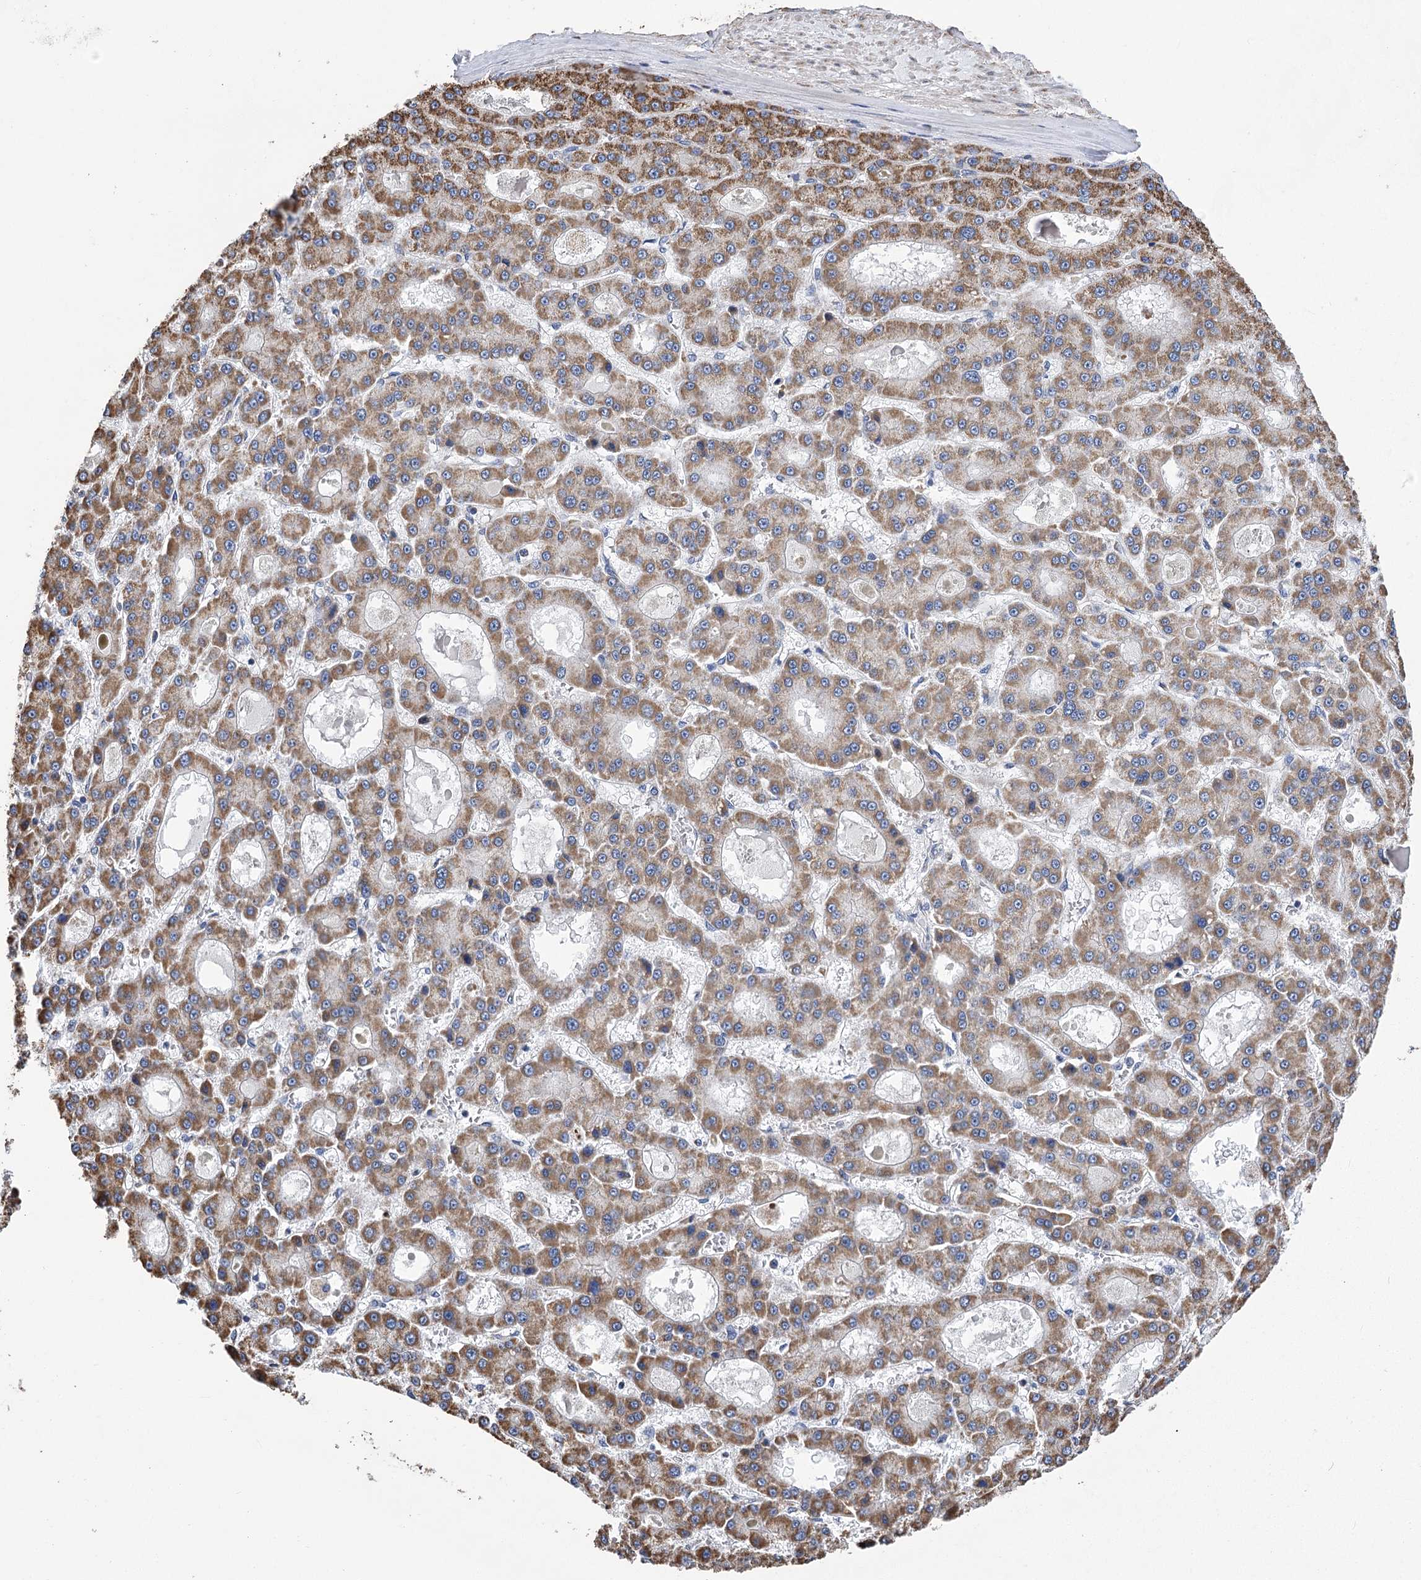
{"staining": {"intensity": "moderate", "quantity": ">75%", "location": "cytoplasmic/membranous"}, "tissue": "liver cancer", "cell_type": "Tumor cells", "image_type": "cancer", "snomed": [{"axis": "morphology", "description": "Carcinoma, Hepatocellular, NOS"}, {"axis": "topography", "description": "Liver"}], "caption": "Immunohistochemistry (IHC) photomicrograph of liver cancer stained for a protein (brown), which shows medium levels of moderate cytoplasmic/membranous staining in approximately >75% of tumor cells.", "gene": "CCDC73", "patient": {"sex": "male", "age": 70}}